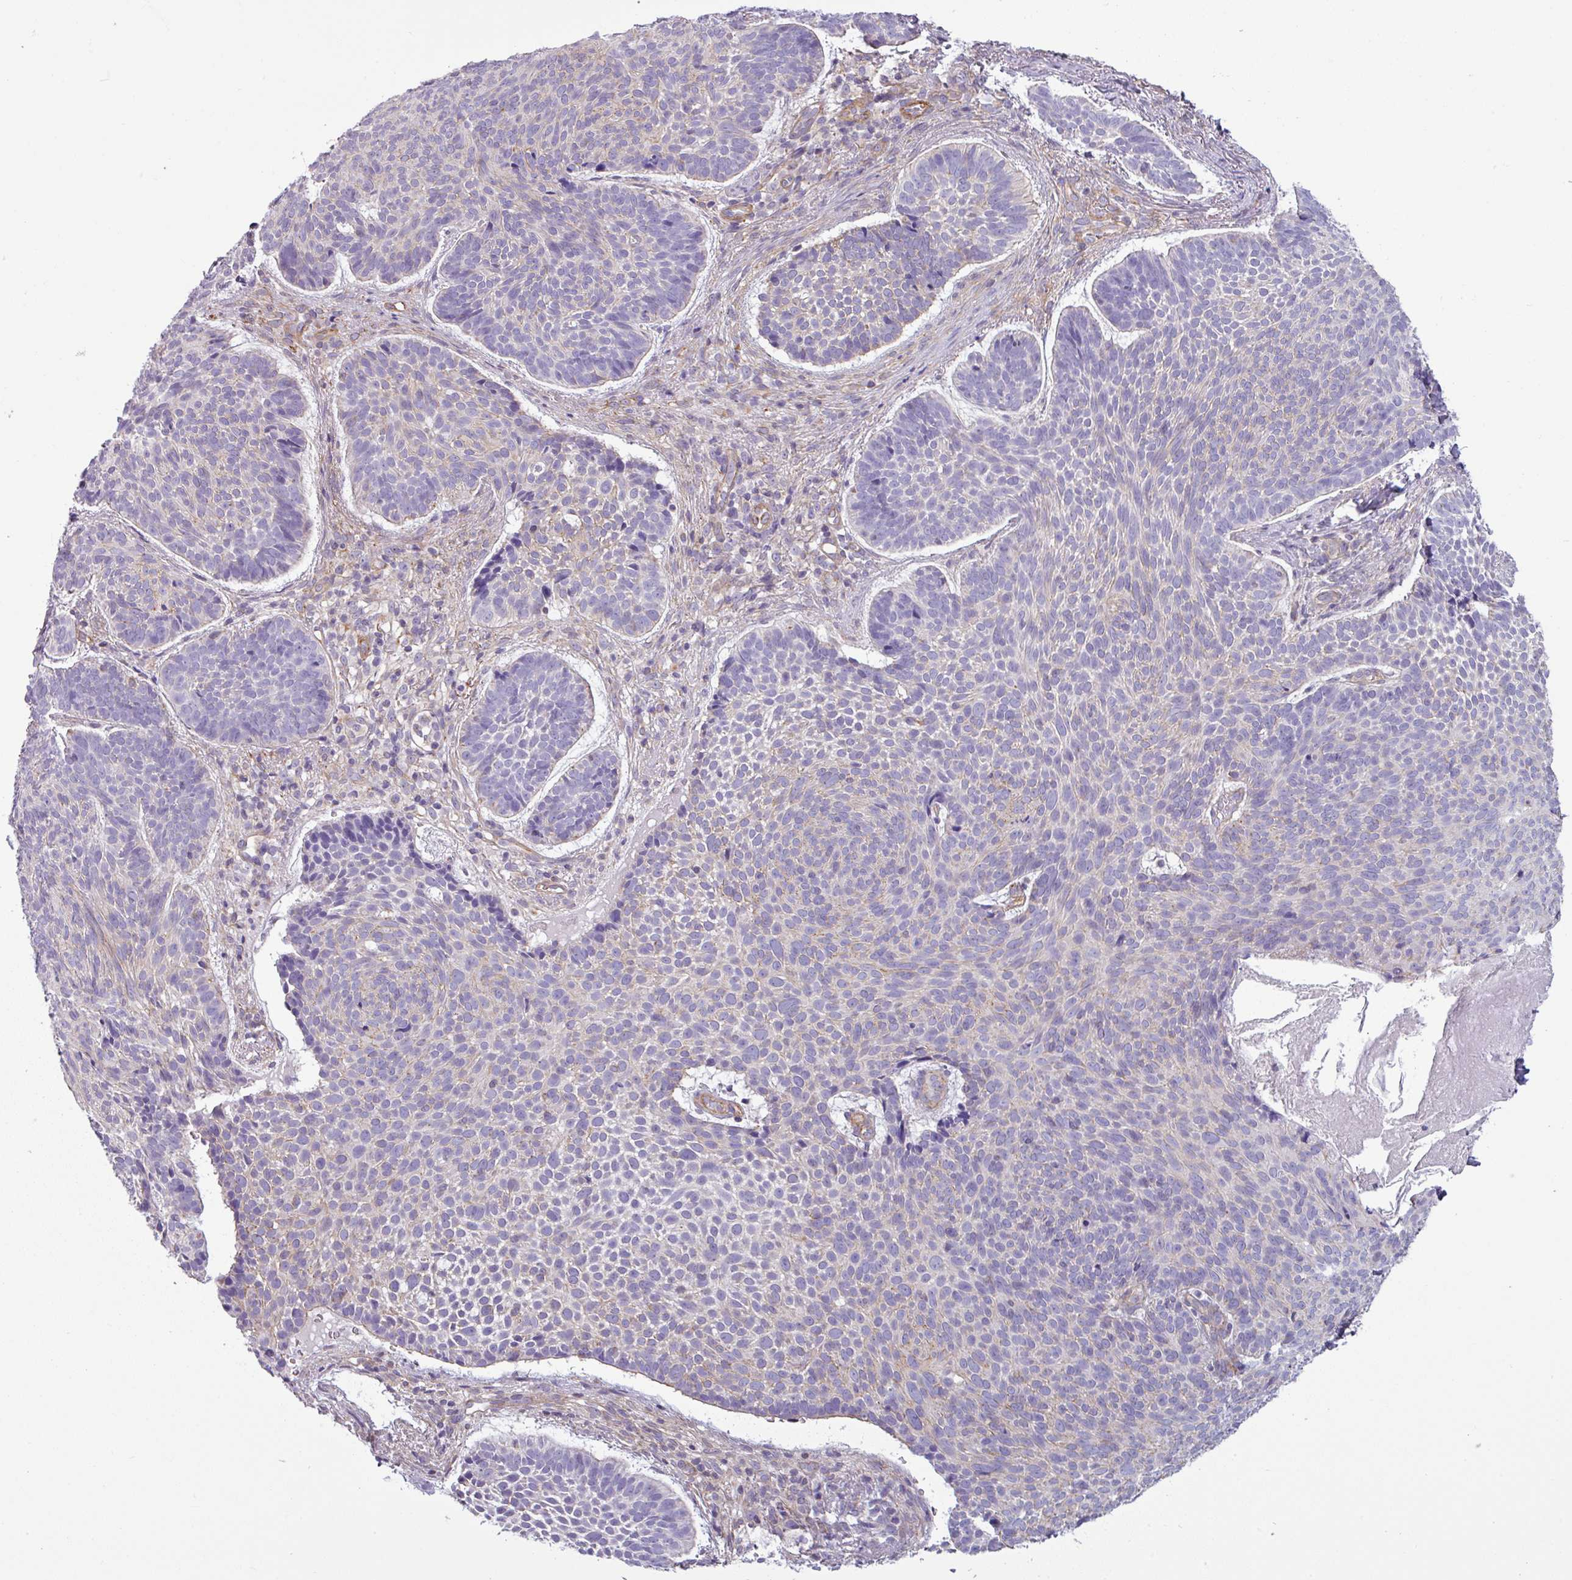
{"staining": {"intensity": "negative", "quantity": "none", "location": "none"}, "tissue": "skin cancer", "cell_type": "Tumor cells", "image_type": "cancer", "snomed": [{"axis": "morphology", "description": "Basal cell carcinoma"}, {"axis": "topography", "description": "Skin"}], "caption": "Immunohistochemical staining of basal cell carcinoma (skin) shows no significant expression in tumor cells.", "gene": "BTN2A2", "patient": {"sex": "male", "age": 70}}